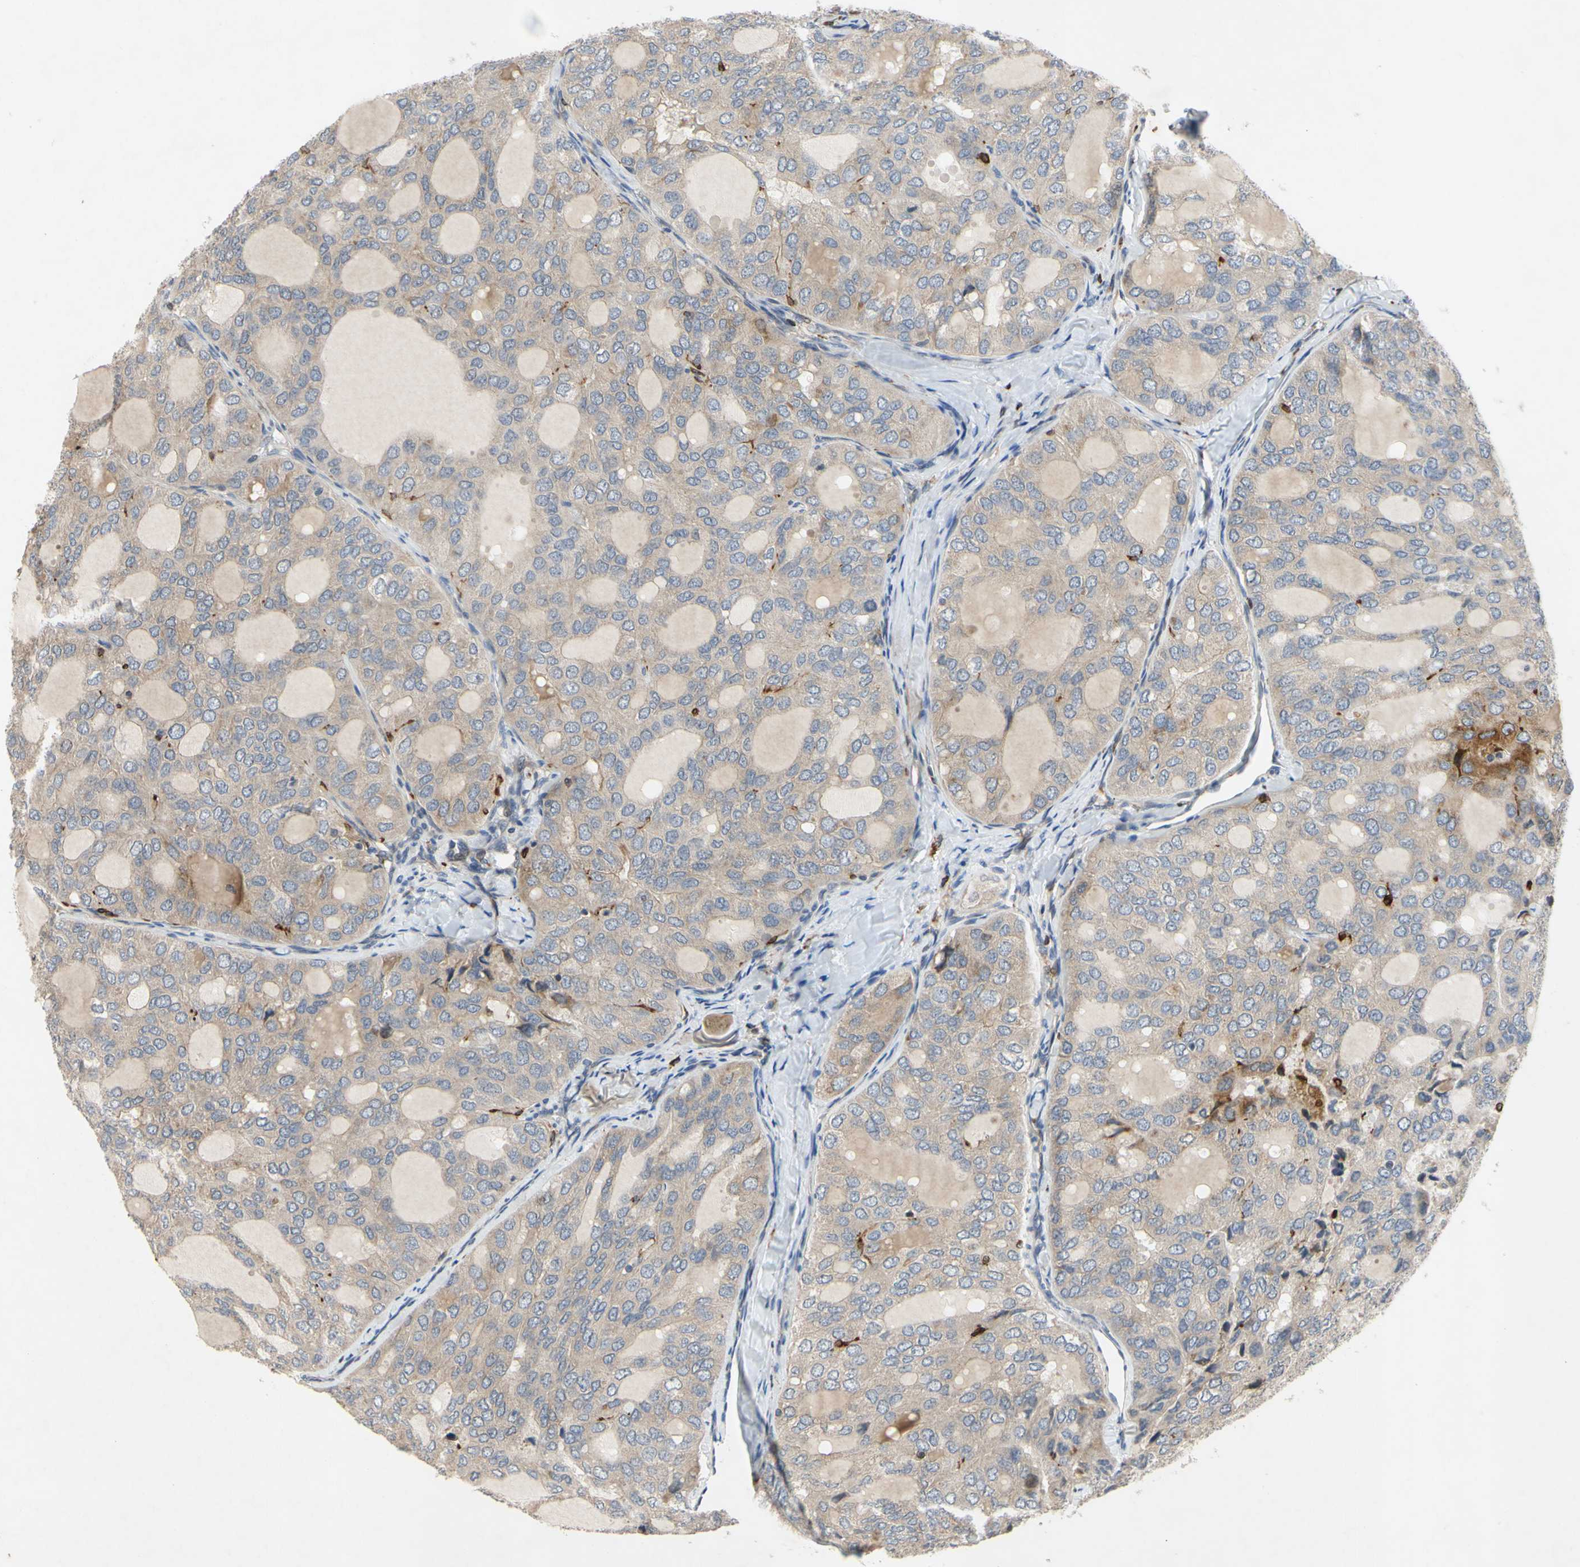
{"staining": {"intensity": "weak", "quantity": ">75%", "location": "cytoplasmic/membranous"}, "tissue": "thyroid cancer", "cell_type": "Tumor cells", "image_type": "cancer", "snomed": [{"axis": "morphology", "description": "Follicular adenoma carcinoma, NOS"}, {"axis": "topography", "description": "Thyroid gland"}], "caption": "A high-resolution photomicrograph shows immunohistochemistry (IHC) staining of thyroid cancer (follicular adenoma carcinoma), which shows weak cytoplasmic/membranous staining in about >75% of tumor cells. The staining was performed using DAB (3,3'-diaminobenzidine) to visualize the protein expression in brown, while the nuclei were stained in blue with hematoxylin (Magnification: 20x).", "gene": "PLXNA2", "patient": {"sex": "male", "age": 75}}